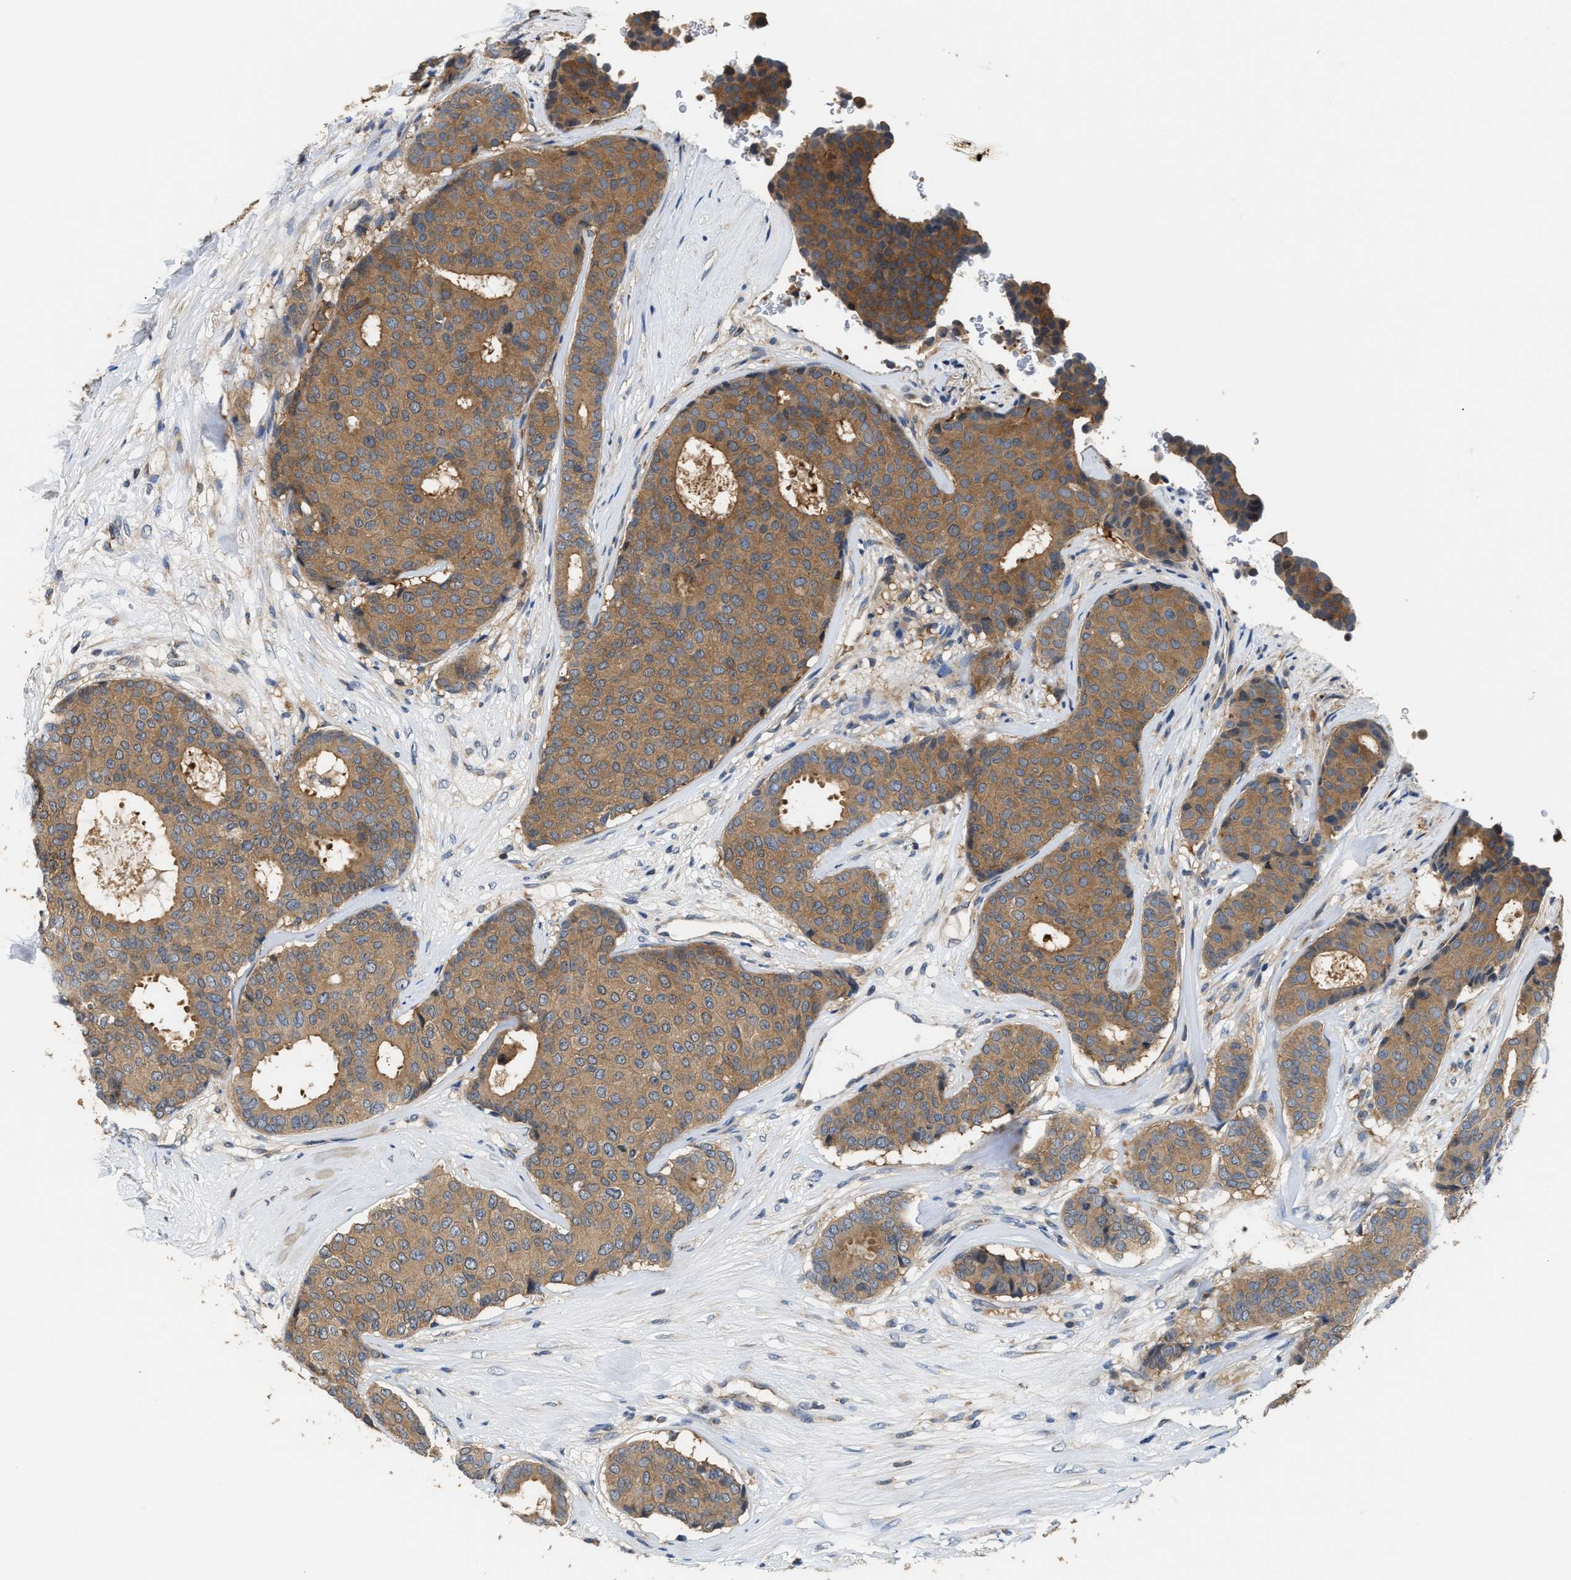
{"staining": {"intensity": "moderate", "quantity": ">75%", "location": "cytoplasmic/membranous"}, "tissue": "breast cancer", "cell_type": "Tumor cells", "image_type": "cancer", "snomed": [{"axis": "morphology", "description": "Duct carcinoma"}, {"axis": "topography", "description": "Breast"}], "caption": "DAB immunohistochemical staining of invasive ductal carcinoma (breast) exhibits moderate cytoplasmic/membranous protein positivity in approximately >75% of tumor cells.", "gene": "CHUK", "patient": {"sex": "female", "age": 75}}